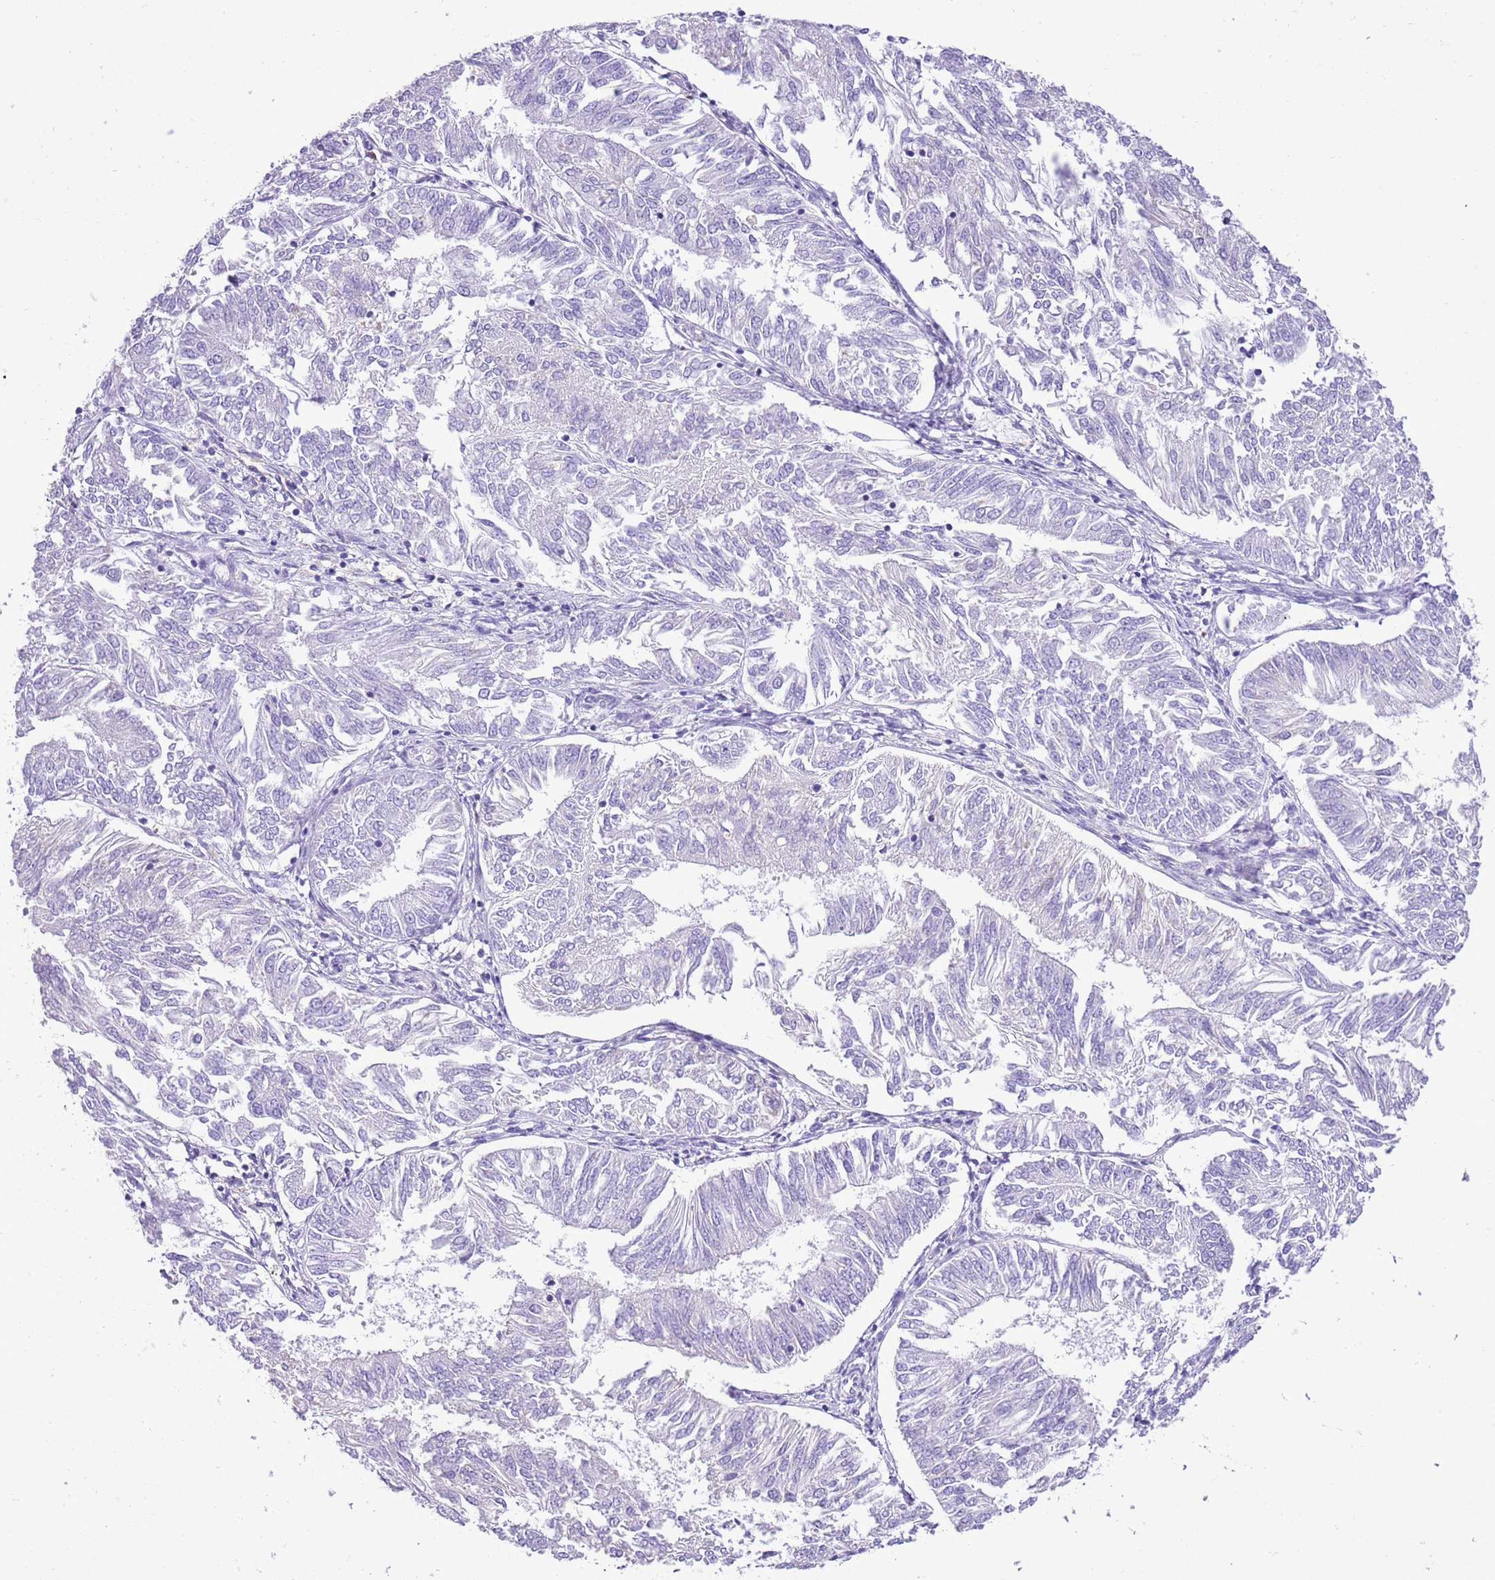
{"staining": {"intensity": "negative", "quantity": "none", "location": "none"}, "tissue": "endometrial cancer", "cell_type": "Tumor cells", "image_type": "cancer", "snomed": [{"axis": "morphology", "description": "Adenocarcinoma, NOS"}, {"axis": "topography", "description": "Endometrium"}], "caption": "Tumor cells show no significant expression in endometrial cancer (adenocarcinoma).", "gene": "AAR2", "patient": {"sex": "female", "age": 58}}